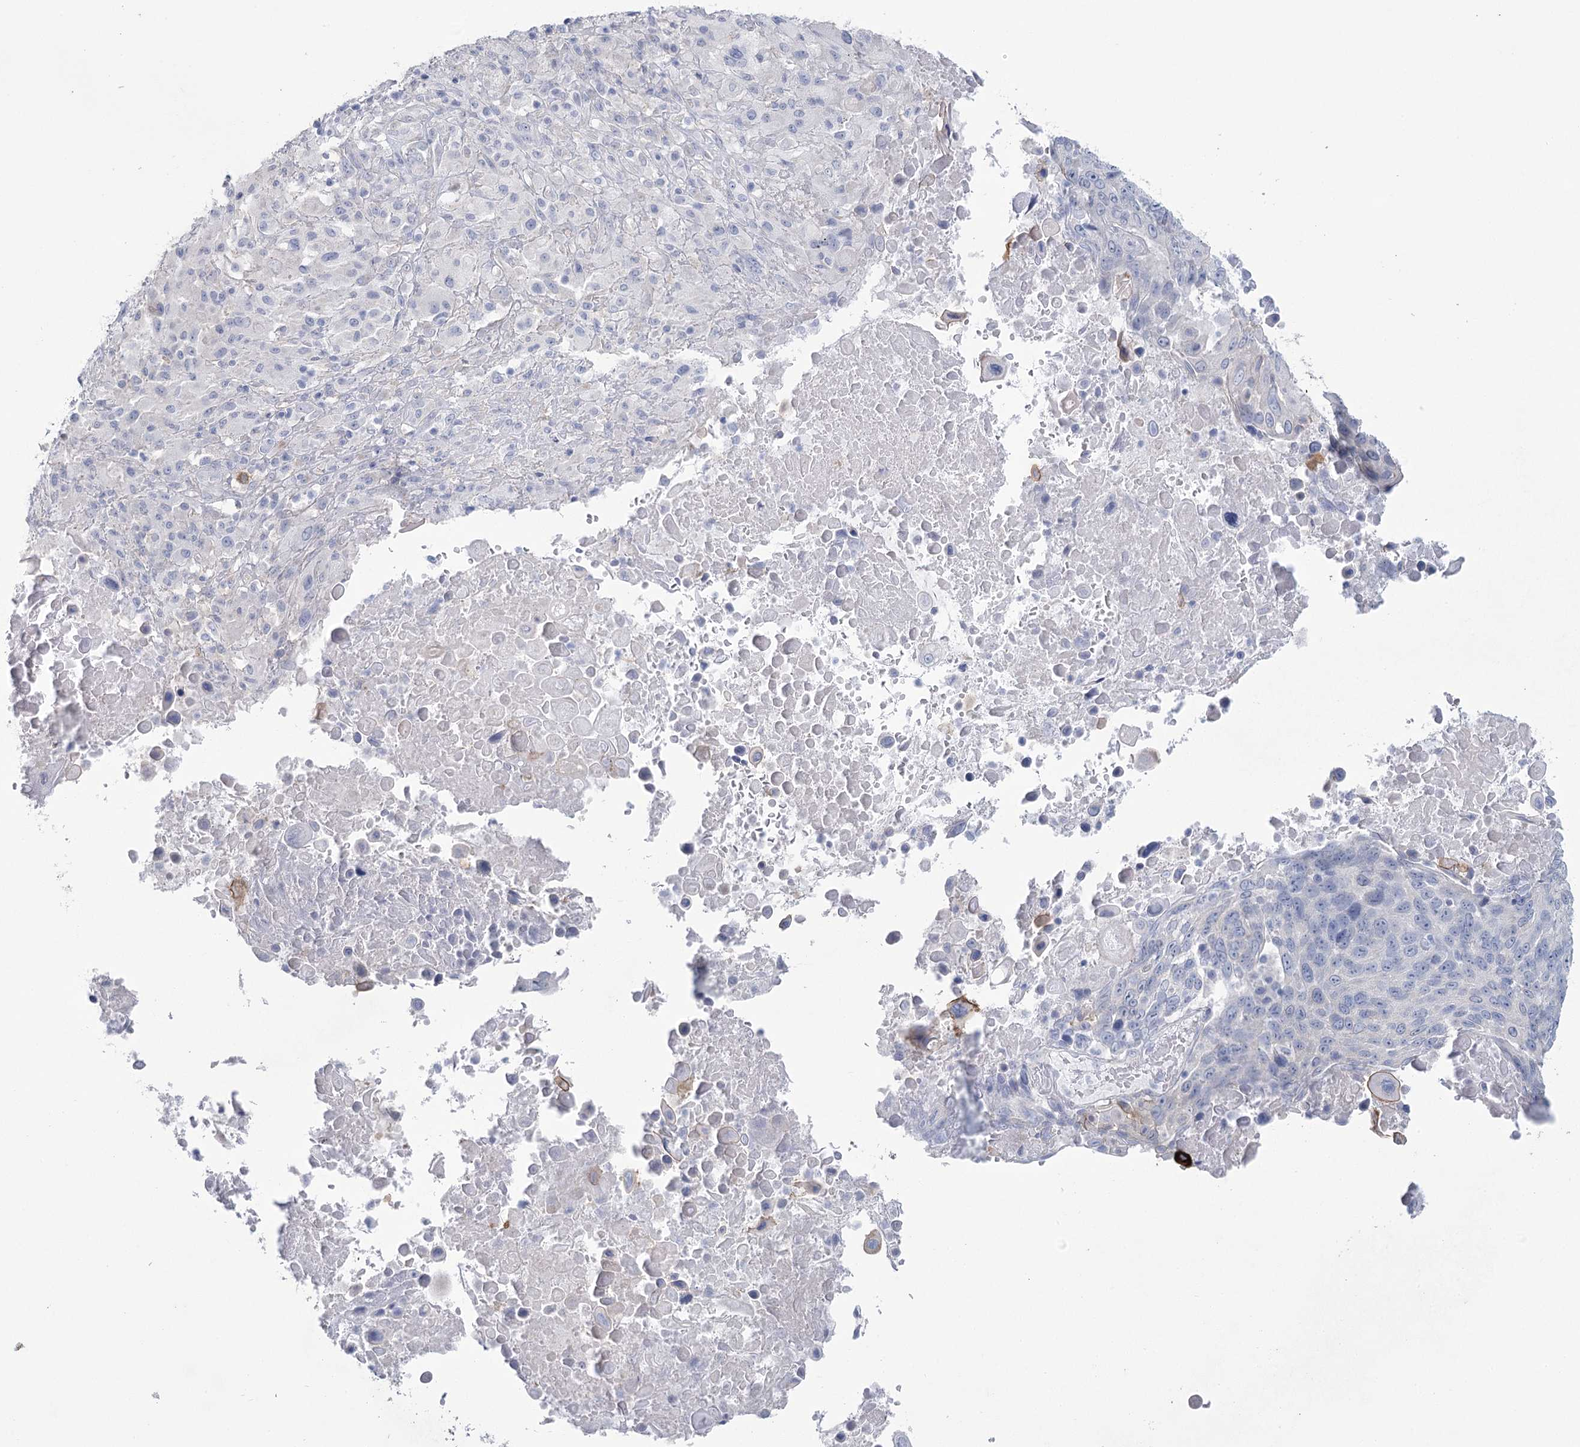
{"staining": {"intensity": "negative", "quantity": "none", "location": "none"}, "tissue": "lung cancer", "cell_type": "Tumor cells", "image_type": "cancer", "snomed": [{"axis": "morphology", "description": "Squamous cell carcinoma, NOS"}, {"axis": "topography", "description": "Lung"}], "caption": "Immunohistochemistry micrograph of human lung cancer (squamous cell carcinoma) stained for a protein (brown), which exhibits no expression in tumor cells.", "gene": "CCDC88A", "patient": {"sex": "male", "age": 66}}